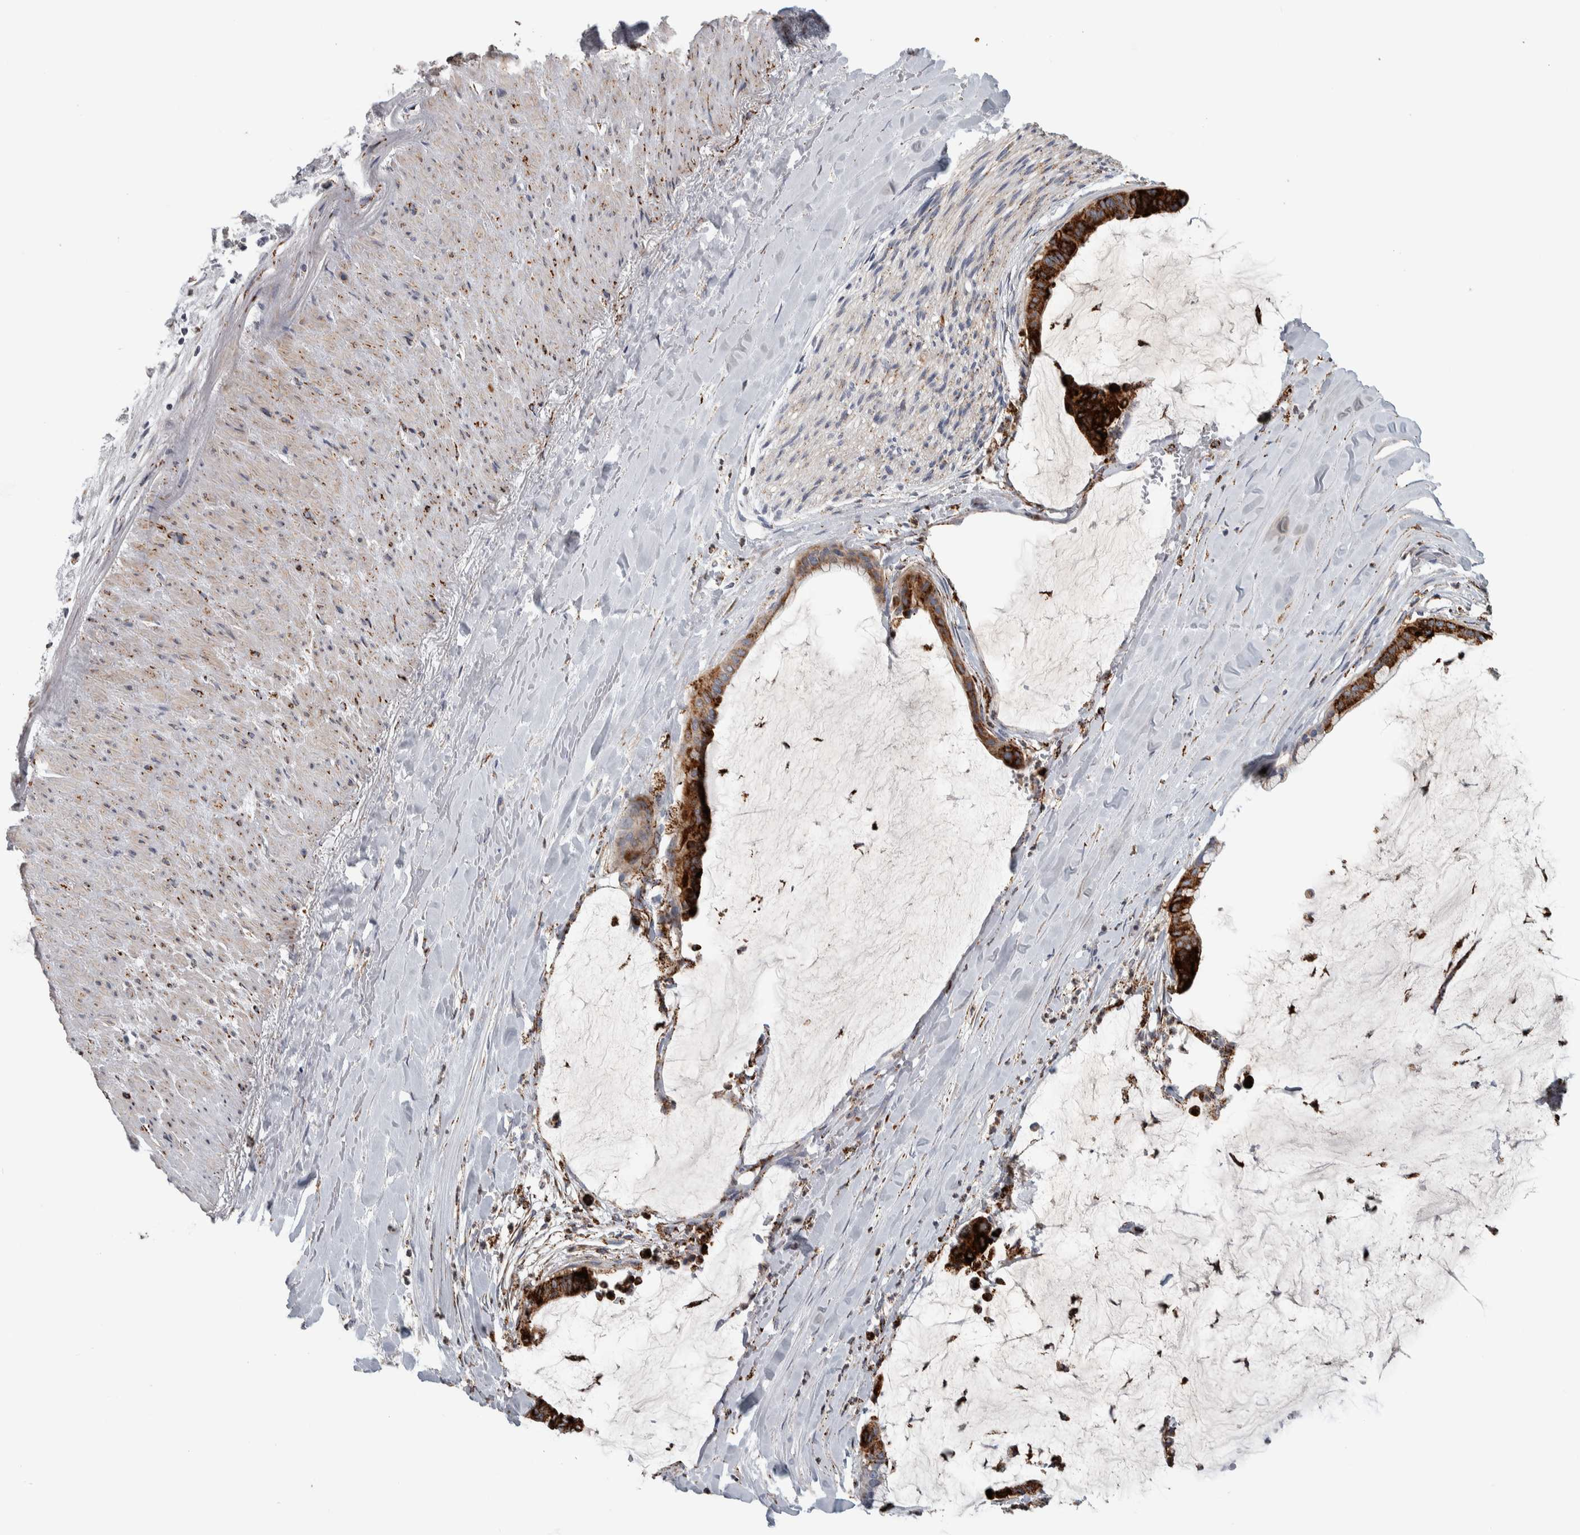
{"staining": {"intensity": "strong", "quantity": ">75%", "location": "cytoplasmic/membranous"}, "tissue": "pancreatic cancer", "cell_type": "Tumor cells", "image_type": "cancer", "snomed": [{"axis": "morphology", "description": "Adenocarcinoma, NOS"}, {"axis": "topography", "description": "Pancreas"}], "caption": "Immunohistochemical staining of pancreatic cancer reveals strong cytoplasmic/membranous protein positivity in about >75% of tumor cells.", "gene": "FAM78A", "patient": {"sex": "male", "age": 41}}